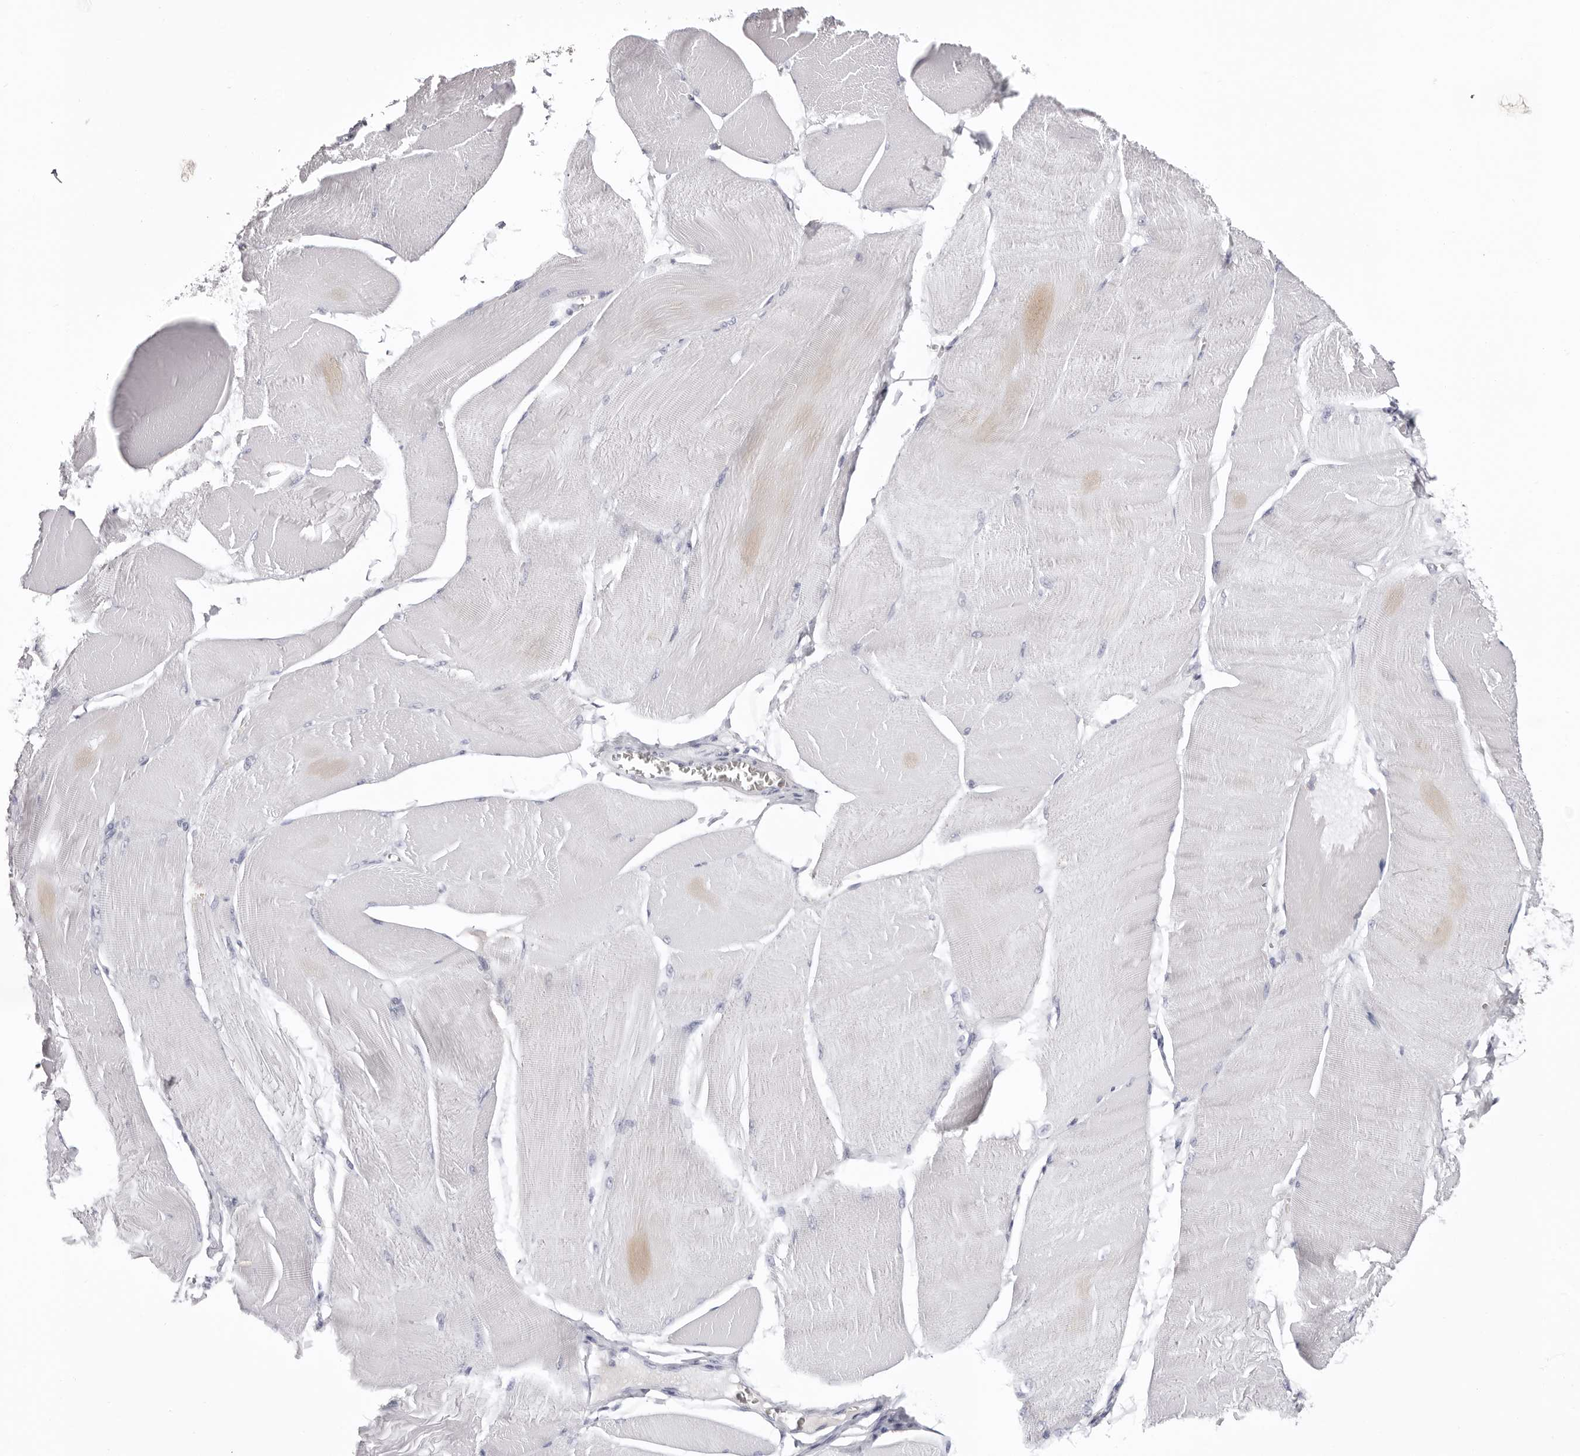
{"staining": {"intensity": "negative", "quantity": "none", "location": "none"}, "tissue": "skeletal muscle", "cell_type": "Myocytes", "image_type": "normal", "snomed": [{"axis": "morphology", "description": "Normal tissue, NOS"}, {"axis": "morphology", "description": "Basal cell carcinoma"}, {"axis": "topography", "description": "Skeletal muscle"}], "caption": "Human skeletal muscle stained for a protein using IHC displays no expression in myocytes.", "gene": "LPO", "patient": {"sex": "female", "age": 64}}